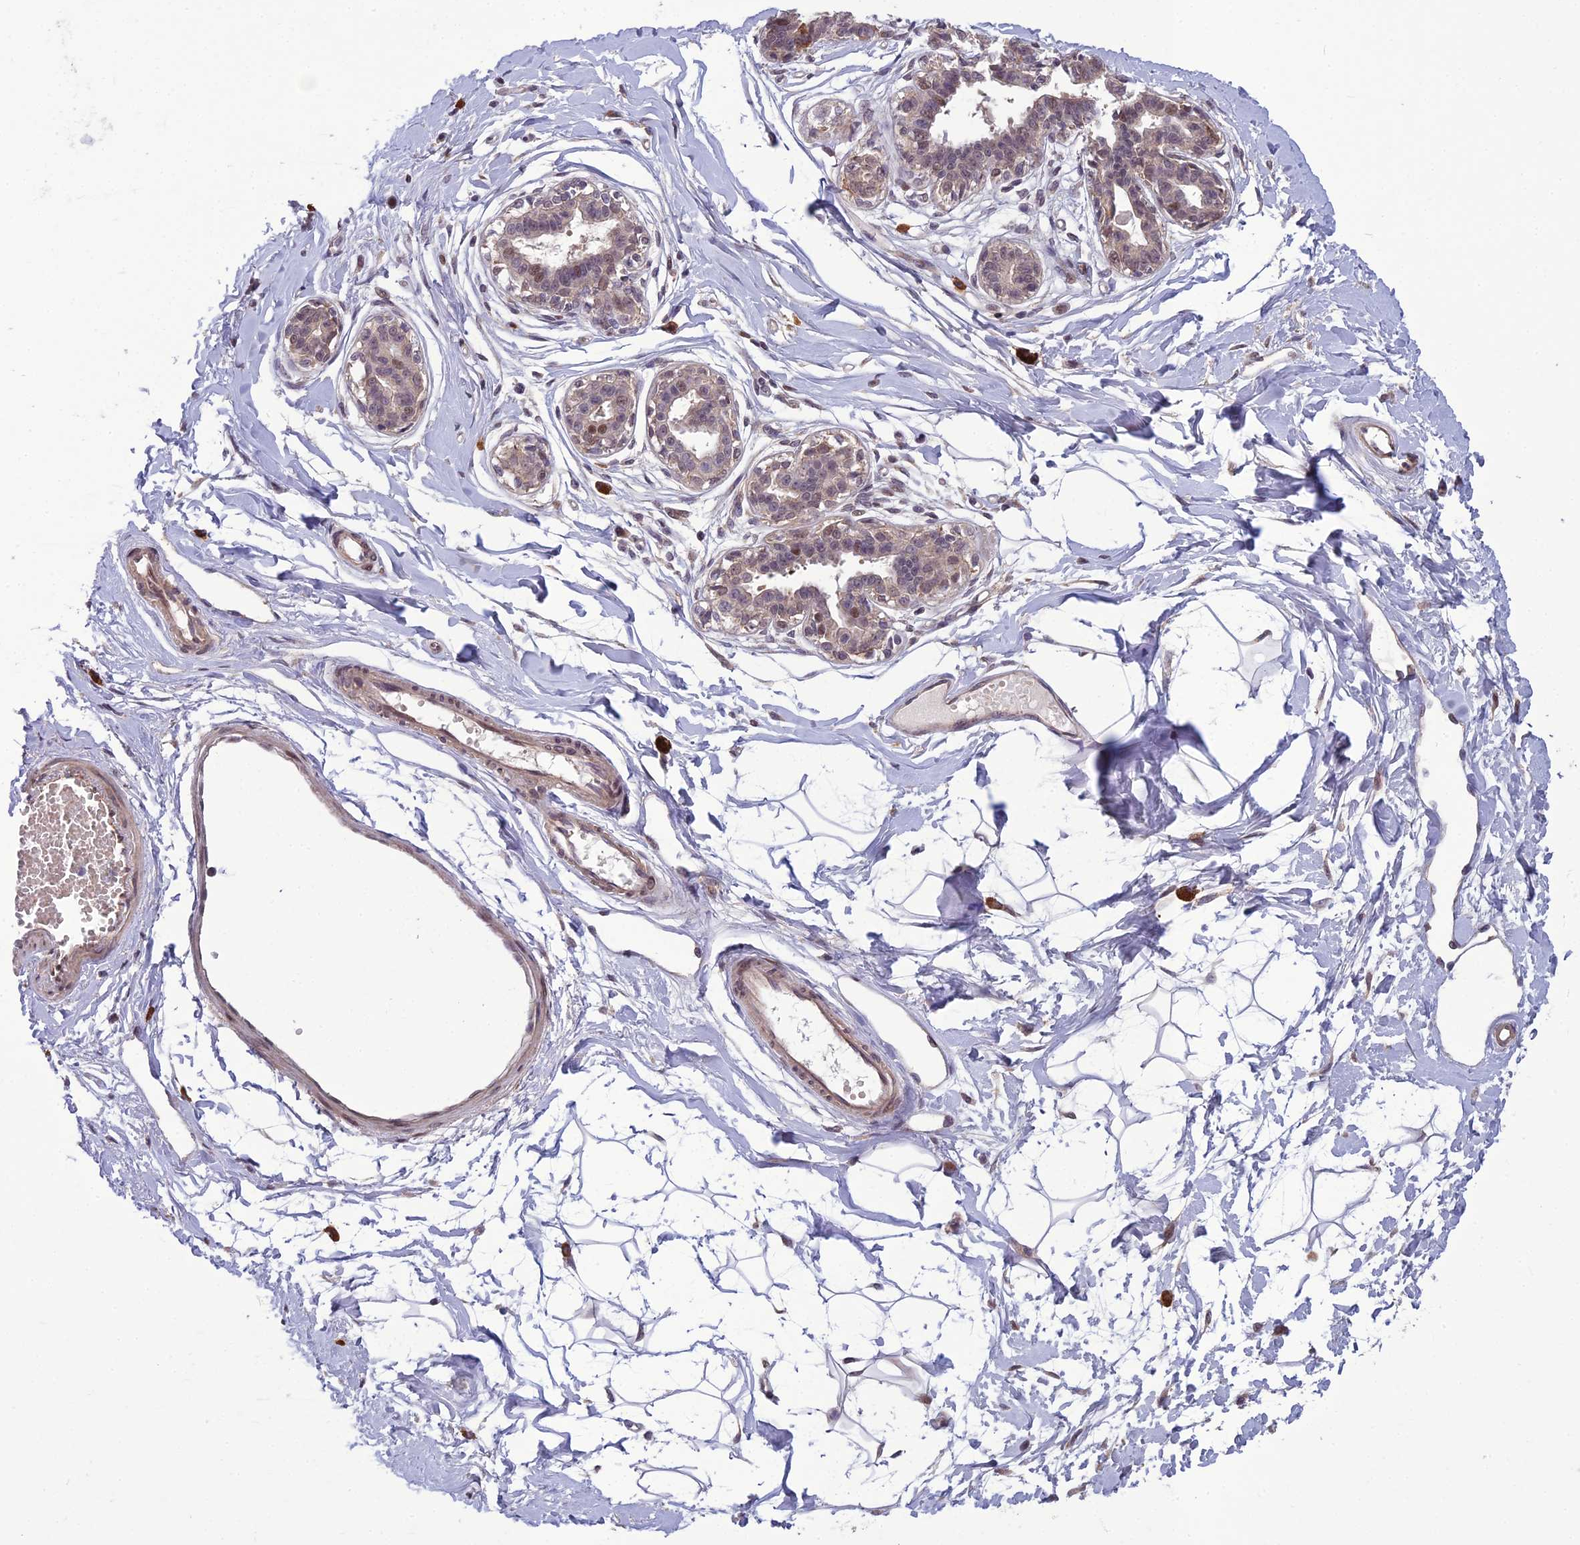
{"staining": {"intensity": "negative", "quantity": "none", "location": "none"}, "tissue": "breast", "cell_type": "Adipocytes", "image_type": "normal", "snomed": [{"axis": "morphology", "description": "Normal tissue, NOS"}, {"axis": "topography", "description": "Breast"}], "caption": "Immunohistochemistry photomicrograph of unremarkable breast: human breast stained with DAB displays no significant protein expression in adipocytes. Nuclei are stained in blue.", "gene": "FBRS", "patient": {"sex": "female", "age": 45}}